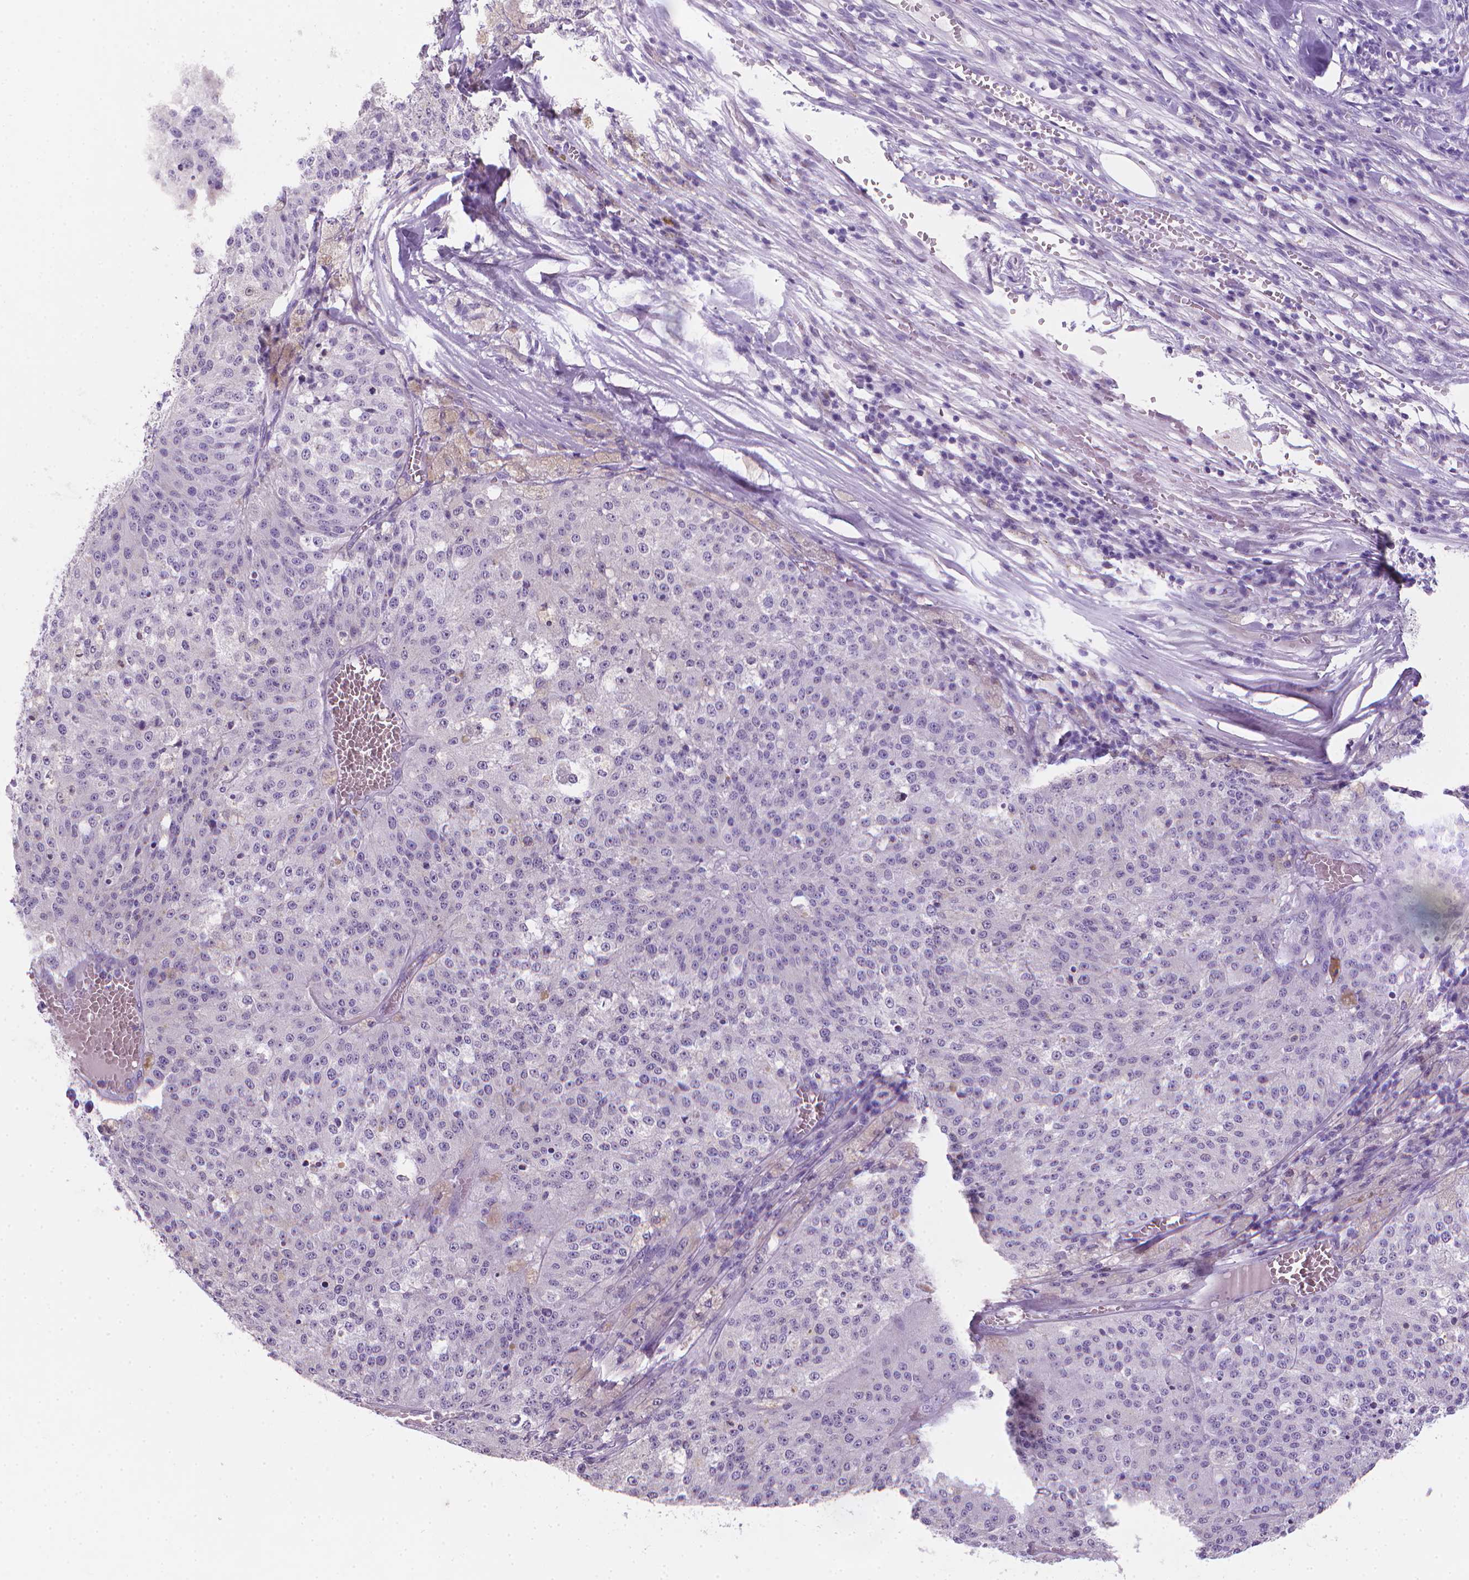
{"staining": {"intensity": "negative", "quantity": "none", "location": "none"}, "tissue": "melanoma", "cell_type": "Tumor cells", "image_type": "cancer", "snomed": [{"axis": "morphology", "description": "Malignant melanoma, Metastatic site"}, {"axis": "topography", "description": "Lymph node"}], "caption": "A high-resolution micrograph shows IHC staining of malignant melanoma (metastatic site), which shows no significant positivity in tumor cells.", "gene": "XPNPEP2", "patient": {"sex": "female", "age": 64}}